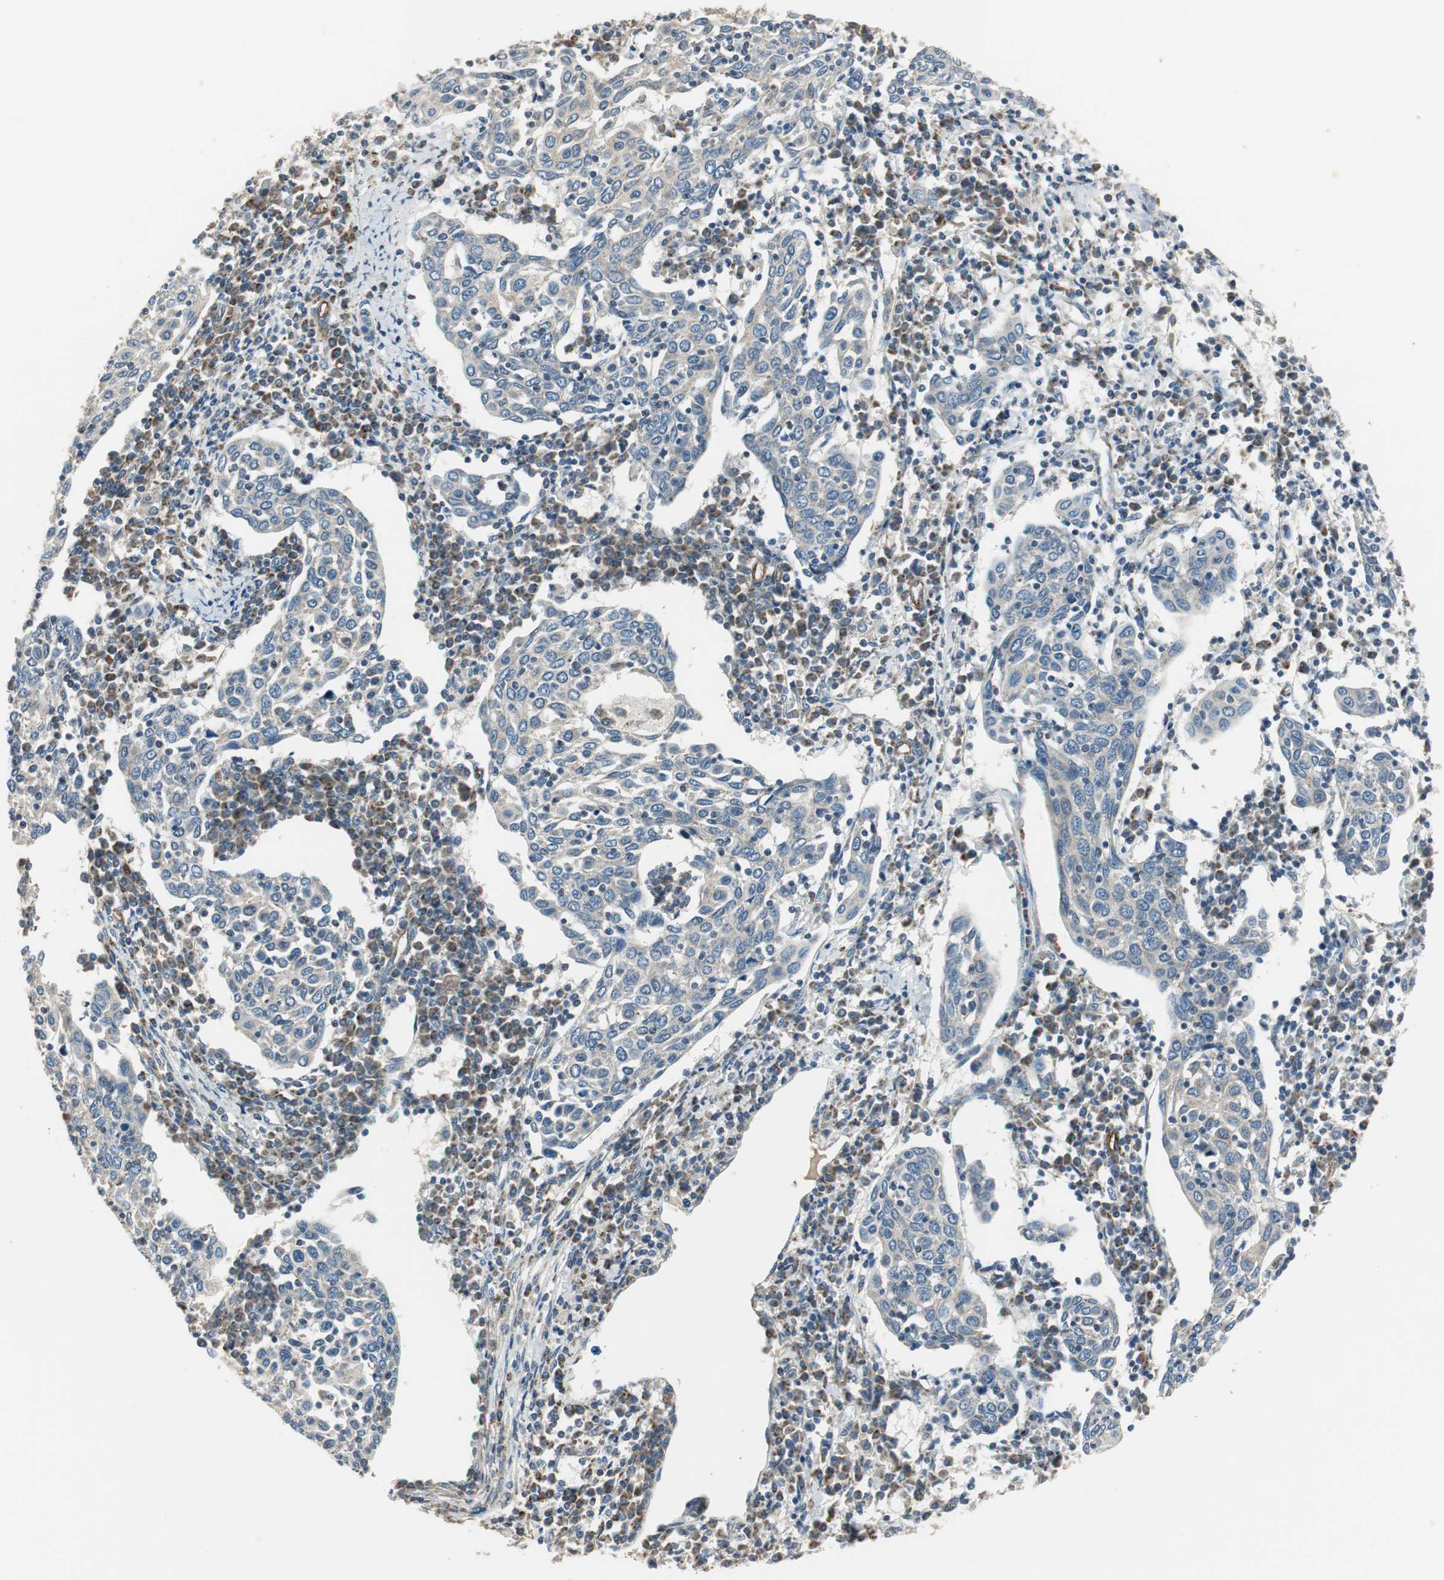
{"staining": {"intensity": "weak", "quantity": "25%-75%", "location": "cytoplasmic/membranous"}, "tissue": "cervical cancer", "cell_type": "Tumor cells", "image_type": "cancer", "snomed": [{"axis": "morphology", "description": "Squamous cell carcinoma, NOS"}, {"axis": "topography", "description": "Cervix"}], "caption": "Immunohistochemistry (IHC) (DAB) staining of cervical cancer (squamous cell carcinoma) displays weak cytoplasmic/membranous protein expression in about 25%-75% of tumor cells.", "gene": "MSTO1", "patient": {"sex": "female", "age": 40}}